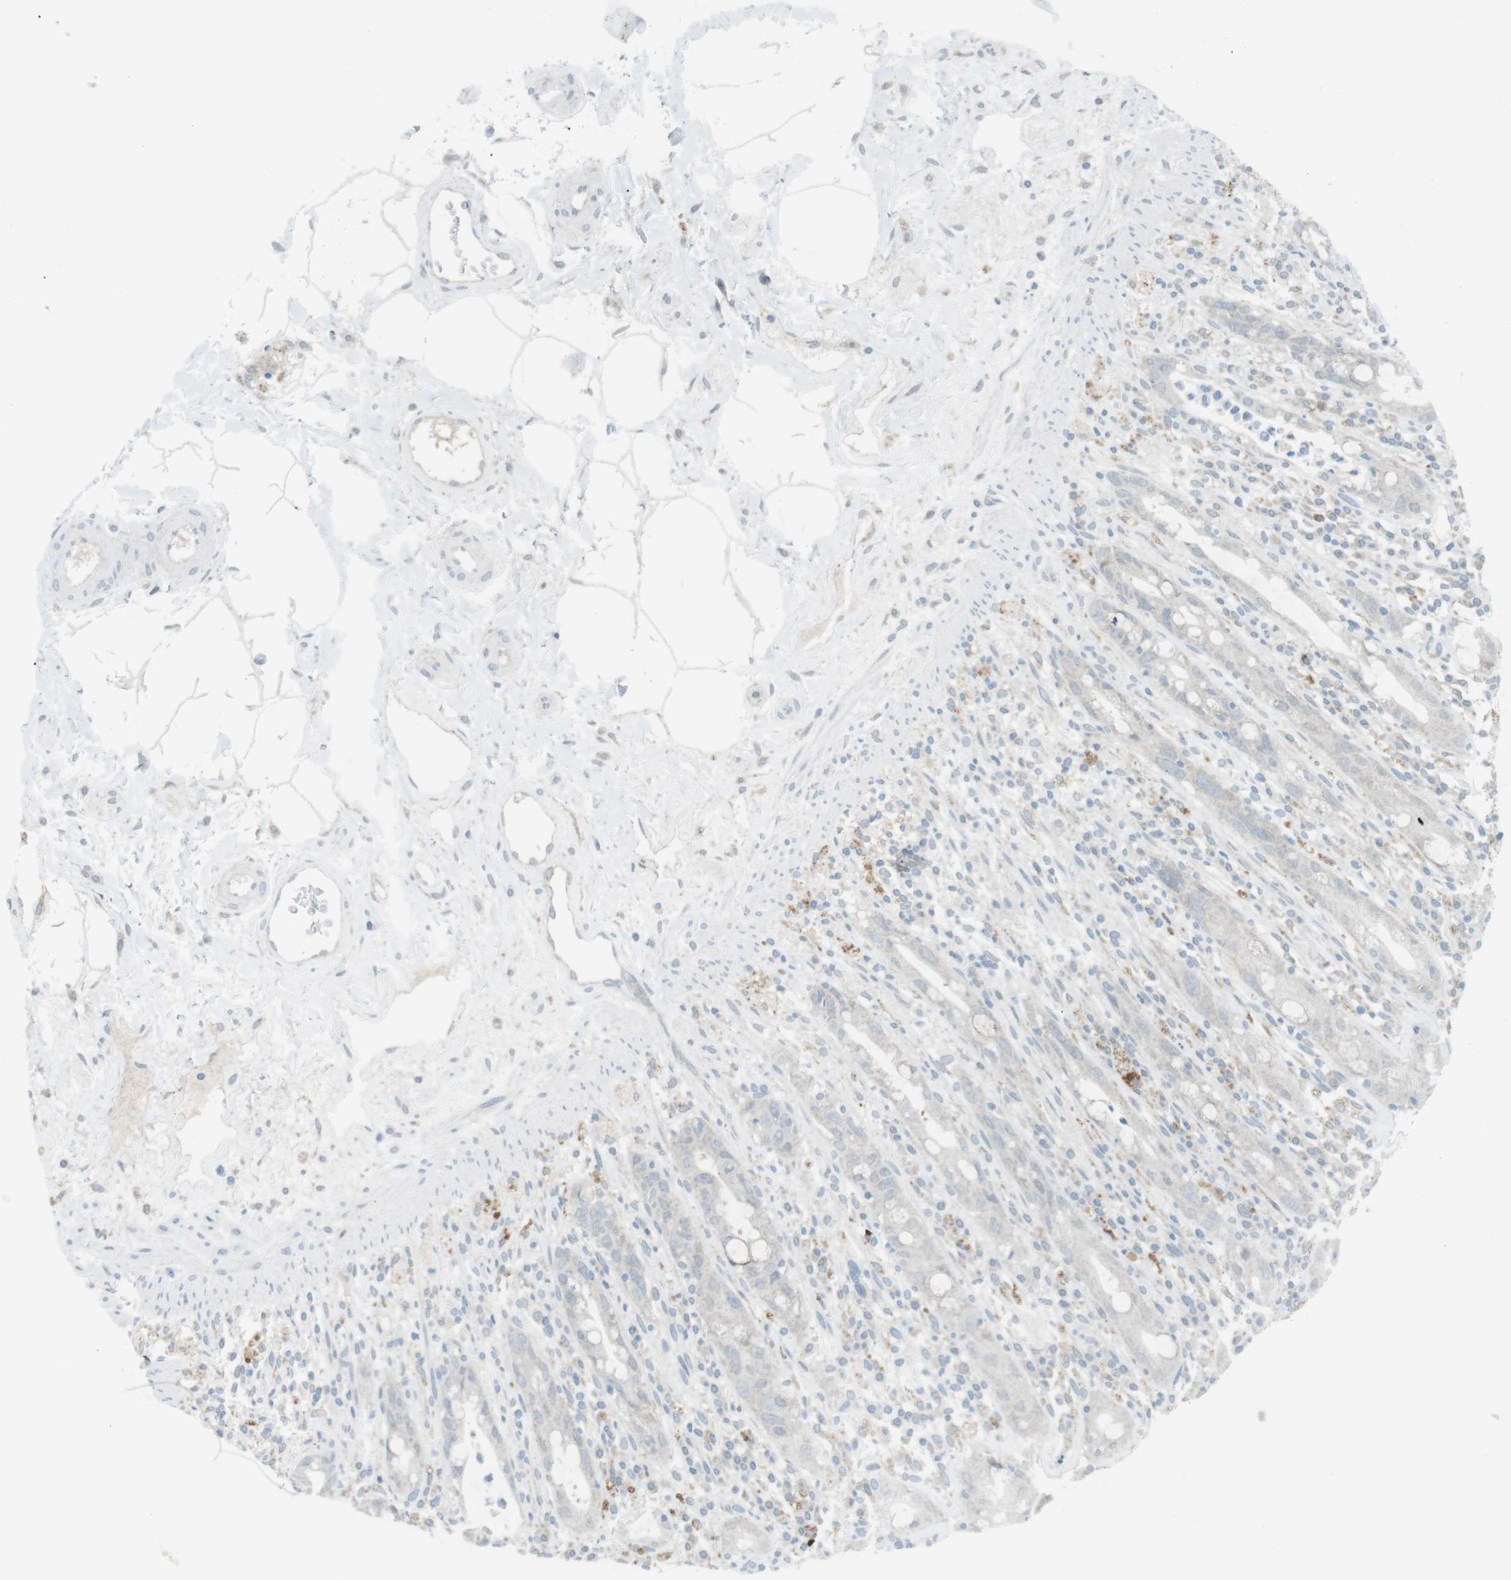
{"staining": {"intensity": "weak", "quantity": "25%-75%", "location": "cytoplasmic/membranous"}, "tissue": "rectum", "cell_type": "Glandular cells", "image_type": "normal", "snomed": [{"axis": "morphology", "description": "Normal tissue, NOS"}, {"axis": "topography", "description": "Rectum"}], "caption": "Weak cytoplasmic/membranous staining for a protein is present in approximately 25%-75% of glandular cells of benign rectum using IHC.", "gene": "FCRLA", "patient": {"sex": "male", "age": 44}}